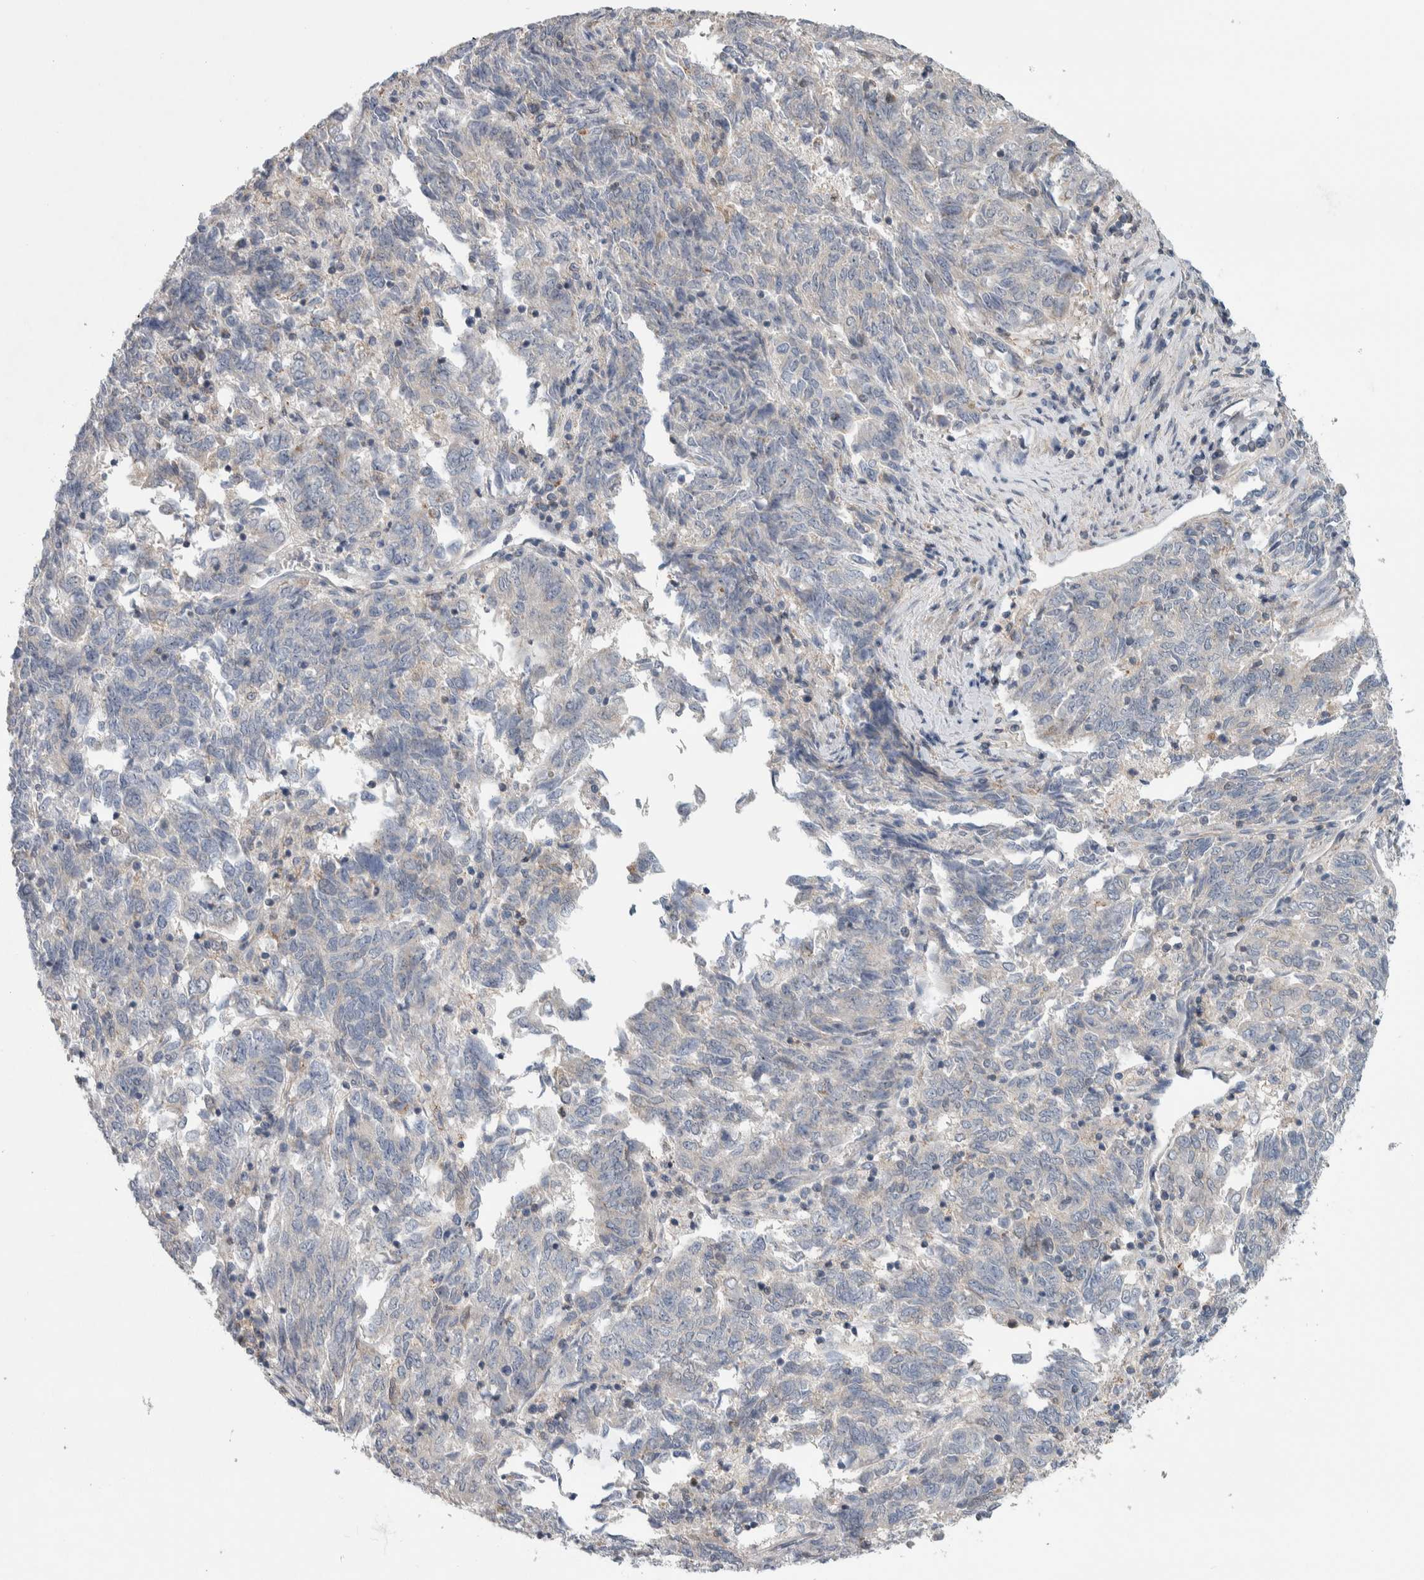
{"staining": {"intensity": "negative", "quantity": "none", "location": "none"}, "tissue": "endometrial cancer", "cell_type": "Tumor cells", "image_type": "cancer", "snomed": [{"axis": "morphology", "description": "Adenocarcinoma, NOS"}, {"axis": "topography", "description": "Endometrium"}], "caption": "Tumor cells show no significant positivity in adenocarcinoma (endometrial).", "gene": "TAX1BP1", "patient": {"sex": "female", "age": 80}}